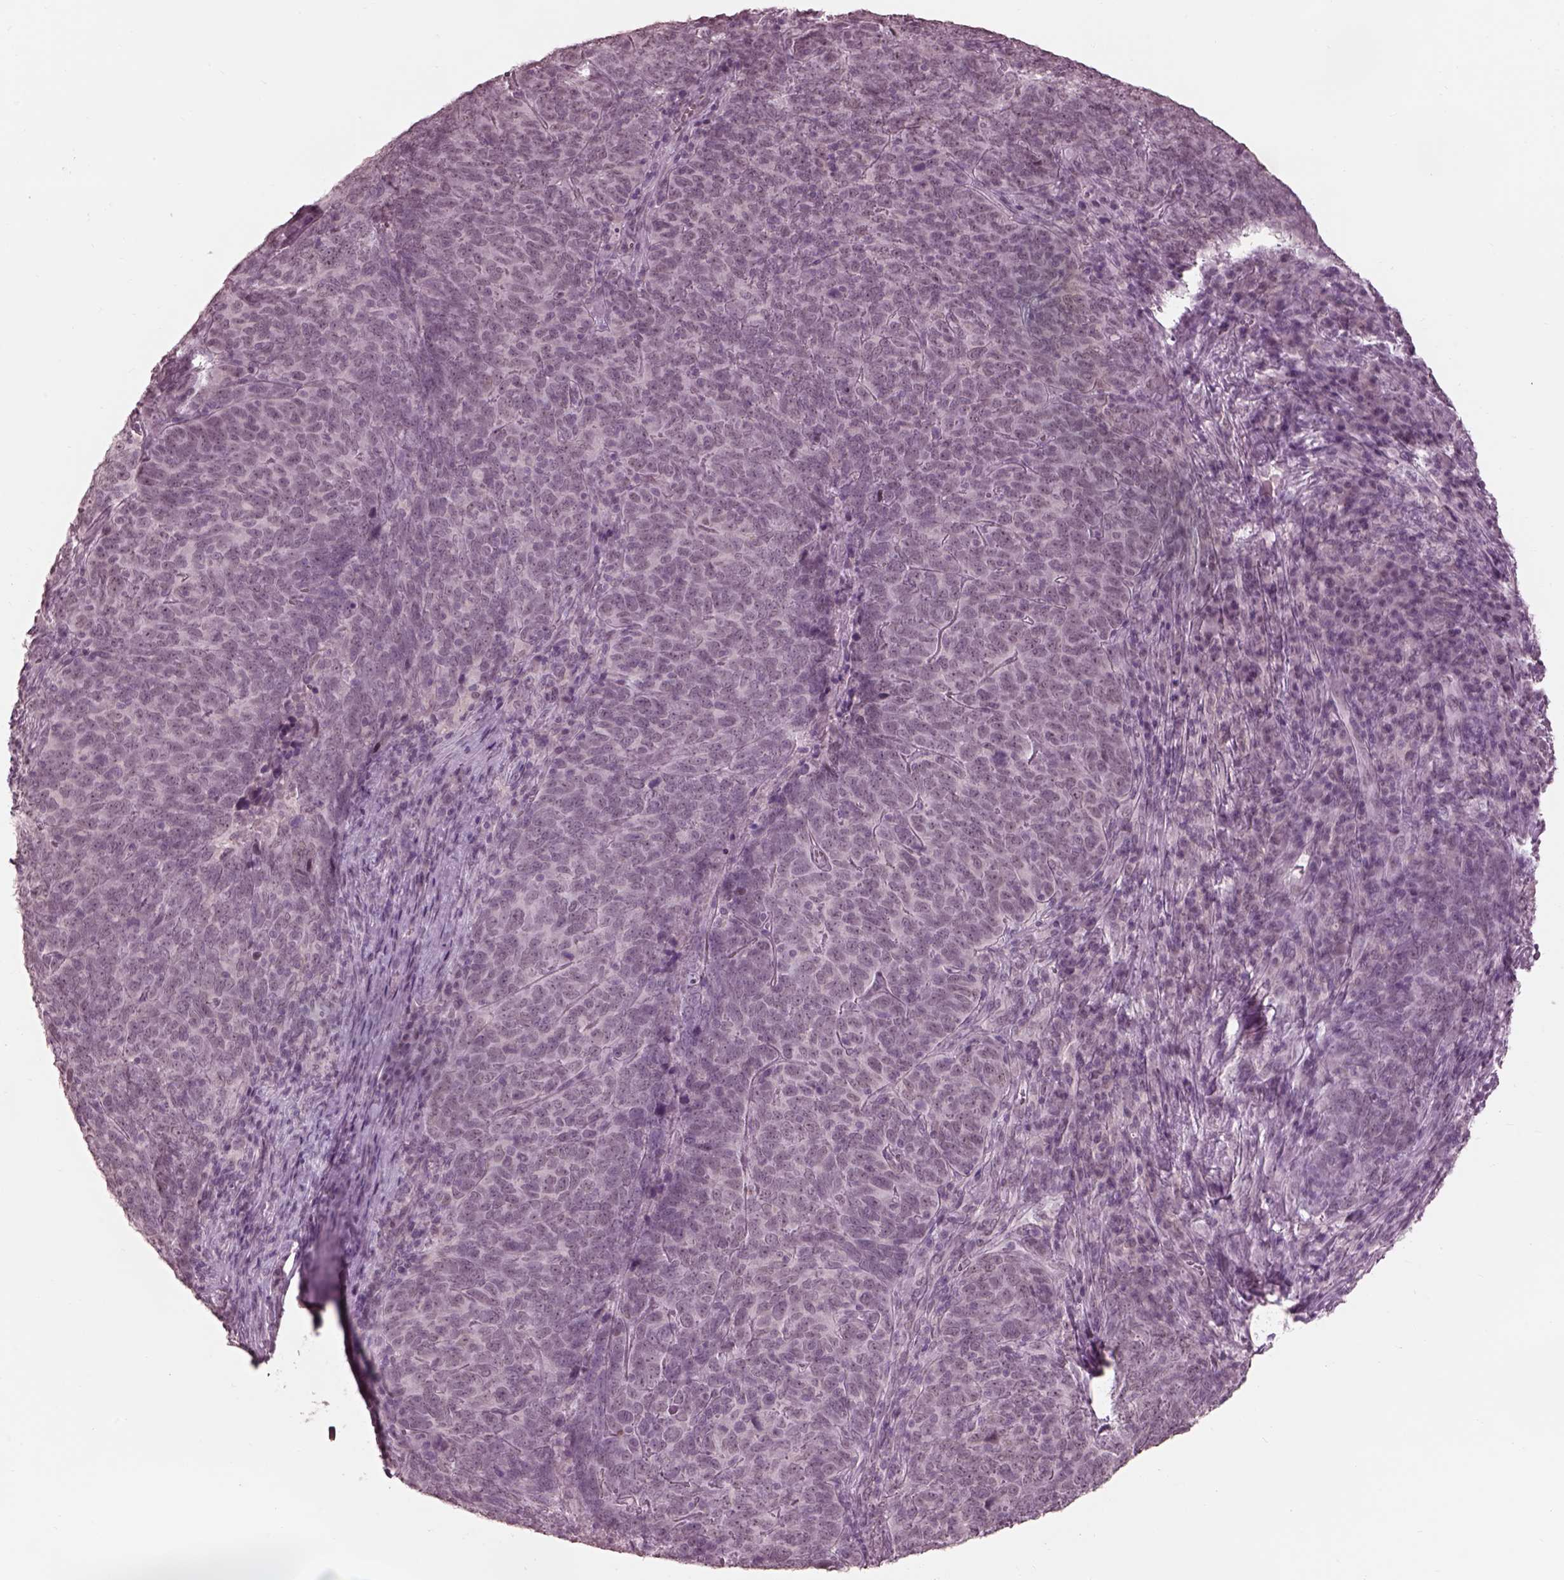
{"staining": {"intensity": "negative", "quantity": "none", "location": "none"}, "tissue": "skin cancer", "cell_type": "Tumor cells", "image_type": "cancer", "snomed": [{"axis": "morphology", "description": "Squamous cell carcinoma, NOS"}, {"axis": "topography", "description": "Skin"}, {"axis": "topography", "description": "Anal"}], "caption": "Photomicrograph shows no significant protein positivity in tumor cells of skin cancer.", "gene": "GARIN4", "patient": {"sex": "female", "age": 51}}